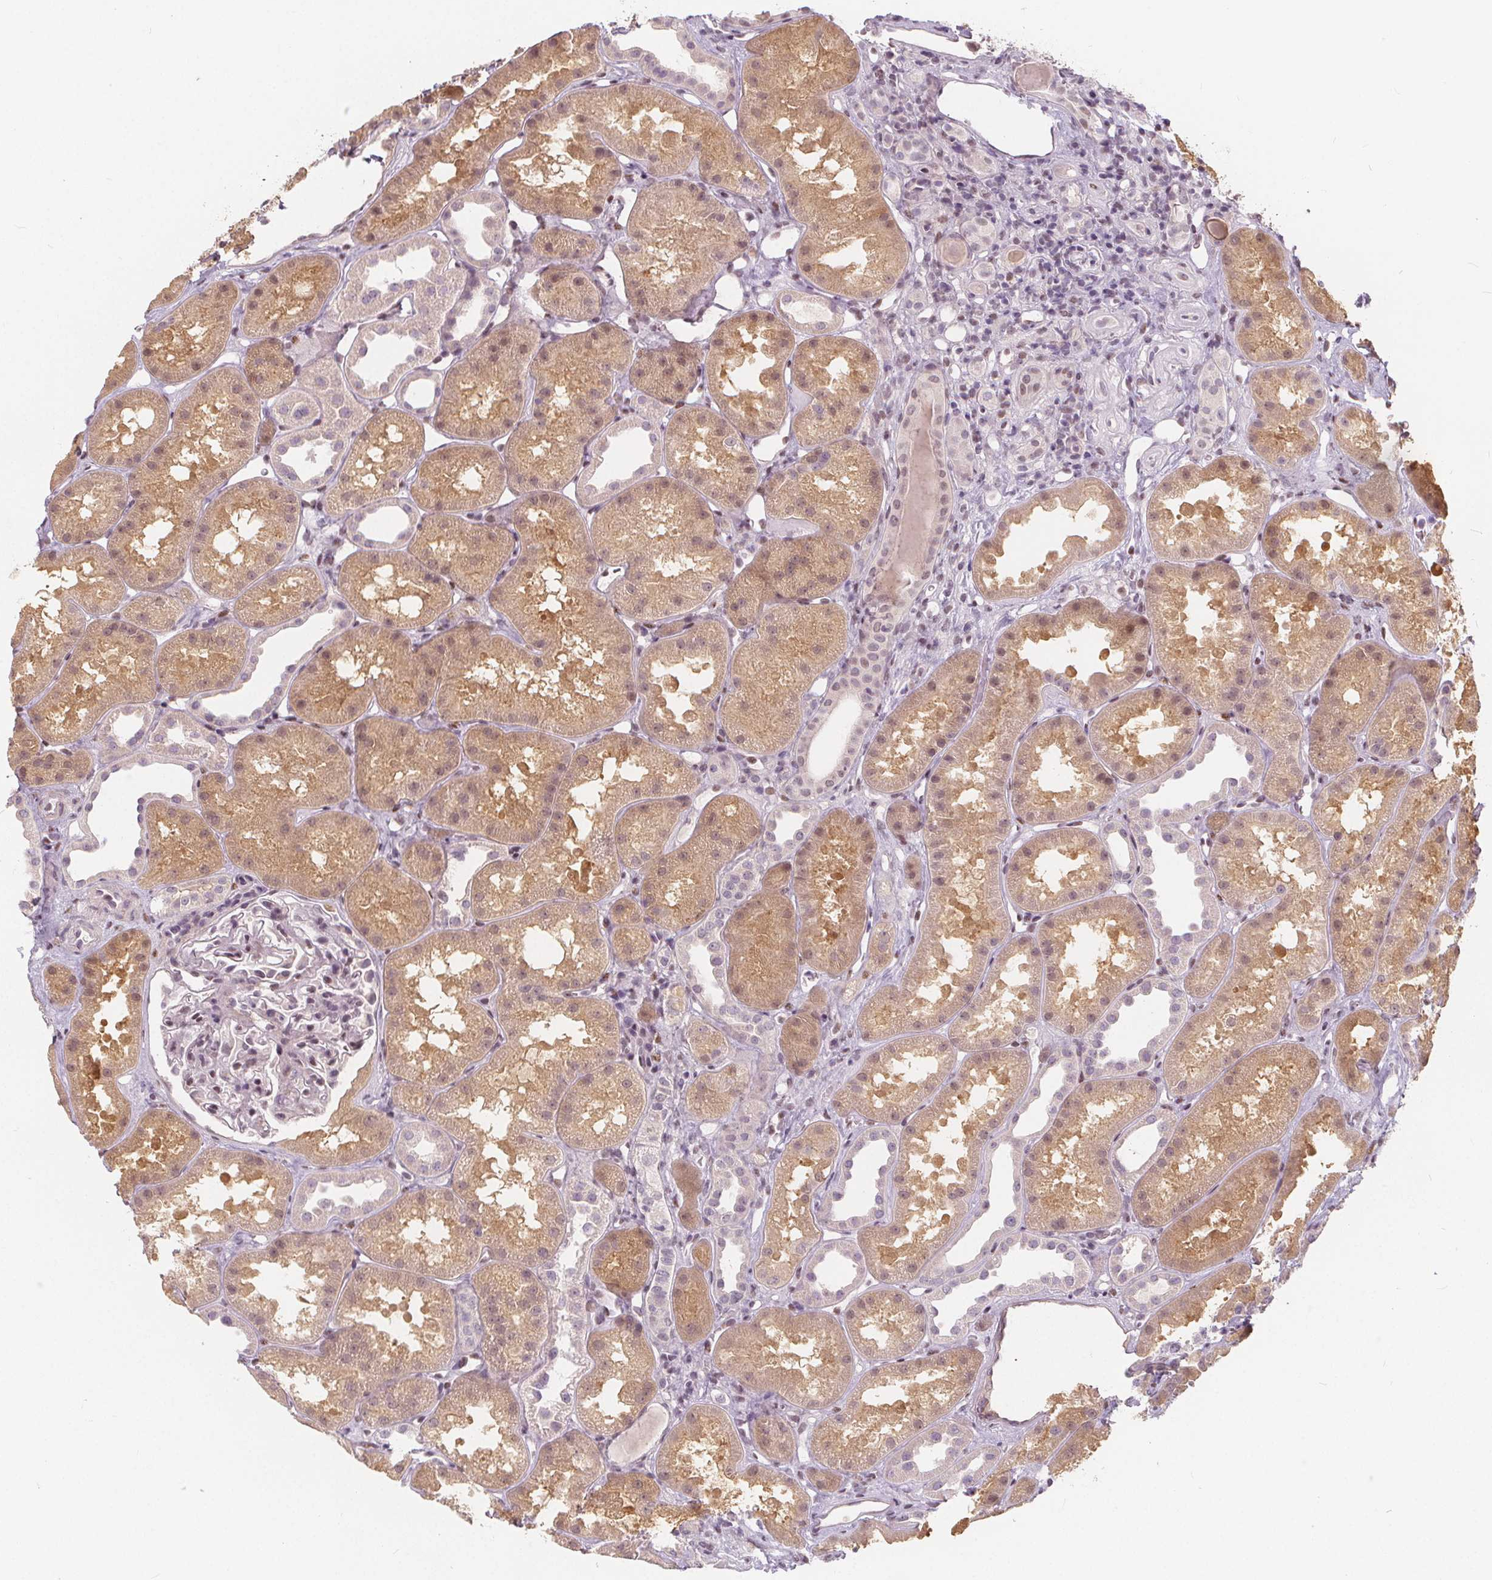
{"staining": {"intensity": "negative", "quantity": "none", "location": "none"}, "tissue": "kidney", "cell_type": "Cells in glomeruli", "image_type": "normal", "snomed": [{"axis": "morphology", "description": "Normal tissue, NOS"}, {"axis": "topography", "description": "Kidney"}], "caption": "This is a micrograph of IHC staining of benign kidney, which shows no positivity in cells in glomeruli. (Stains: DAB immunohistochemistry (IHC) with hematoxylin counter stain, Microscopy: brightfield microscopy at high magnification).", "gene": "DRC3", "patient": {"sex": "male", "age": 61}}